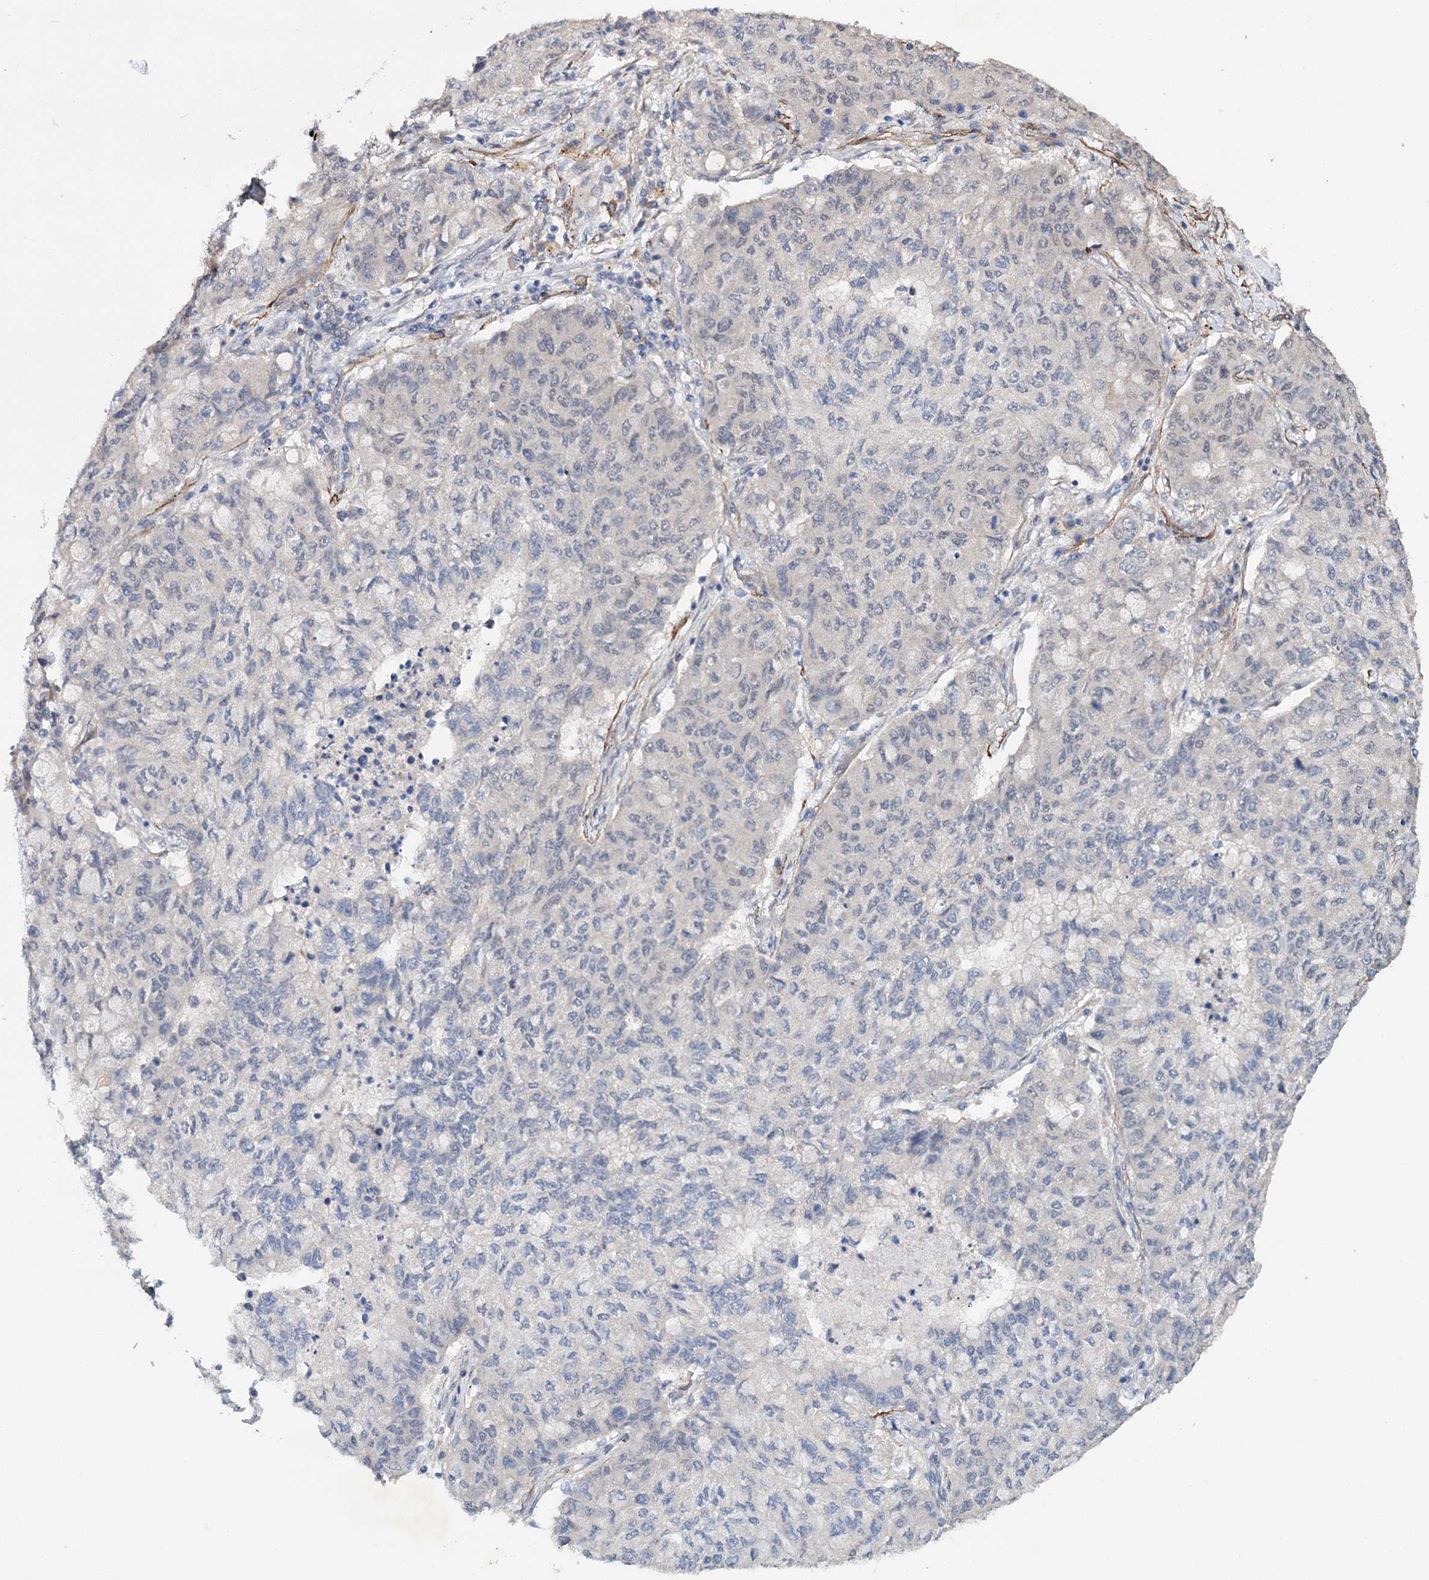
{"staining": {"intensity": "negative", "quantity": "none", "location": "none"}, "tissue": "lung cancer", "cell_type": "Tumor cells", "image_type": "cancer", "snomed": [{"axis": "morphology", "description": "Squamous cell carcinoma, NOS"}, {"axis": "topography", "description": "Lung"}], "caption": "DAB (3,3'-diaminobenzidine) immunohistochemical staining of human lung cancer displays no significant expression in tumor cells. Nuclei are stained in blue.", "gene": "CFAP46", "patient": {"sex": "male", "age": 74}}